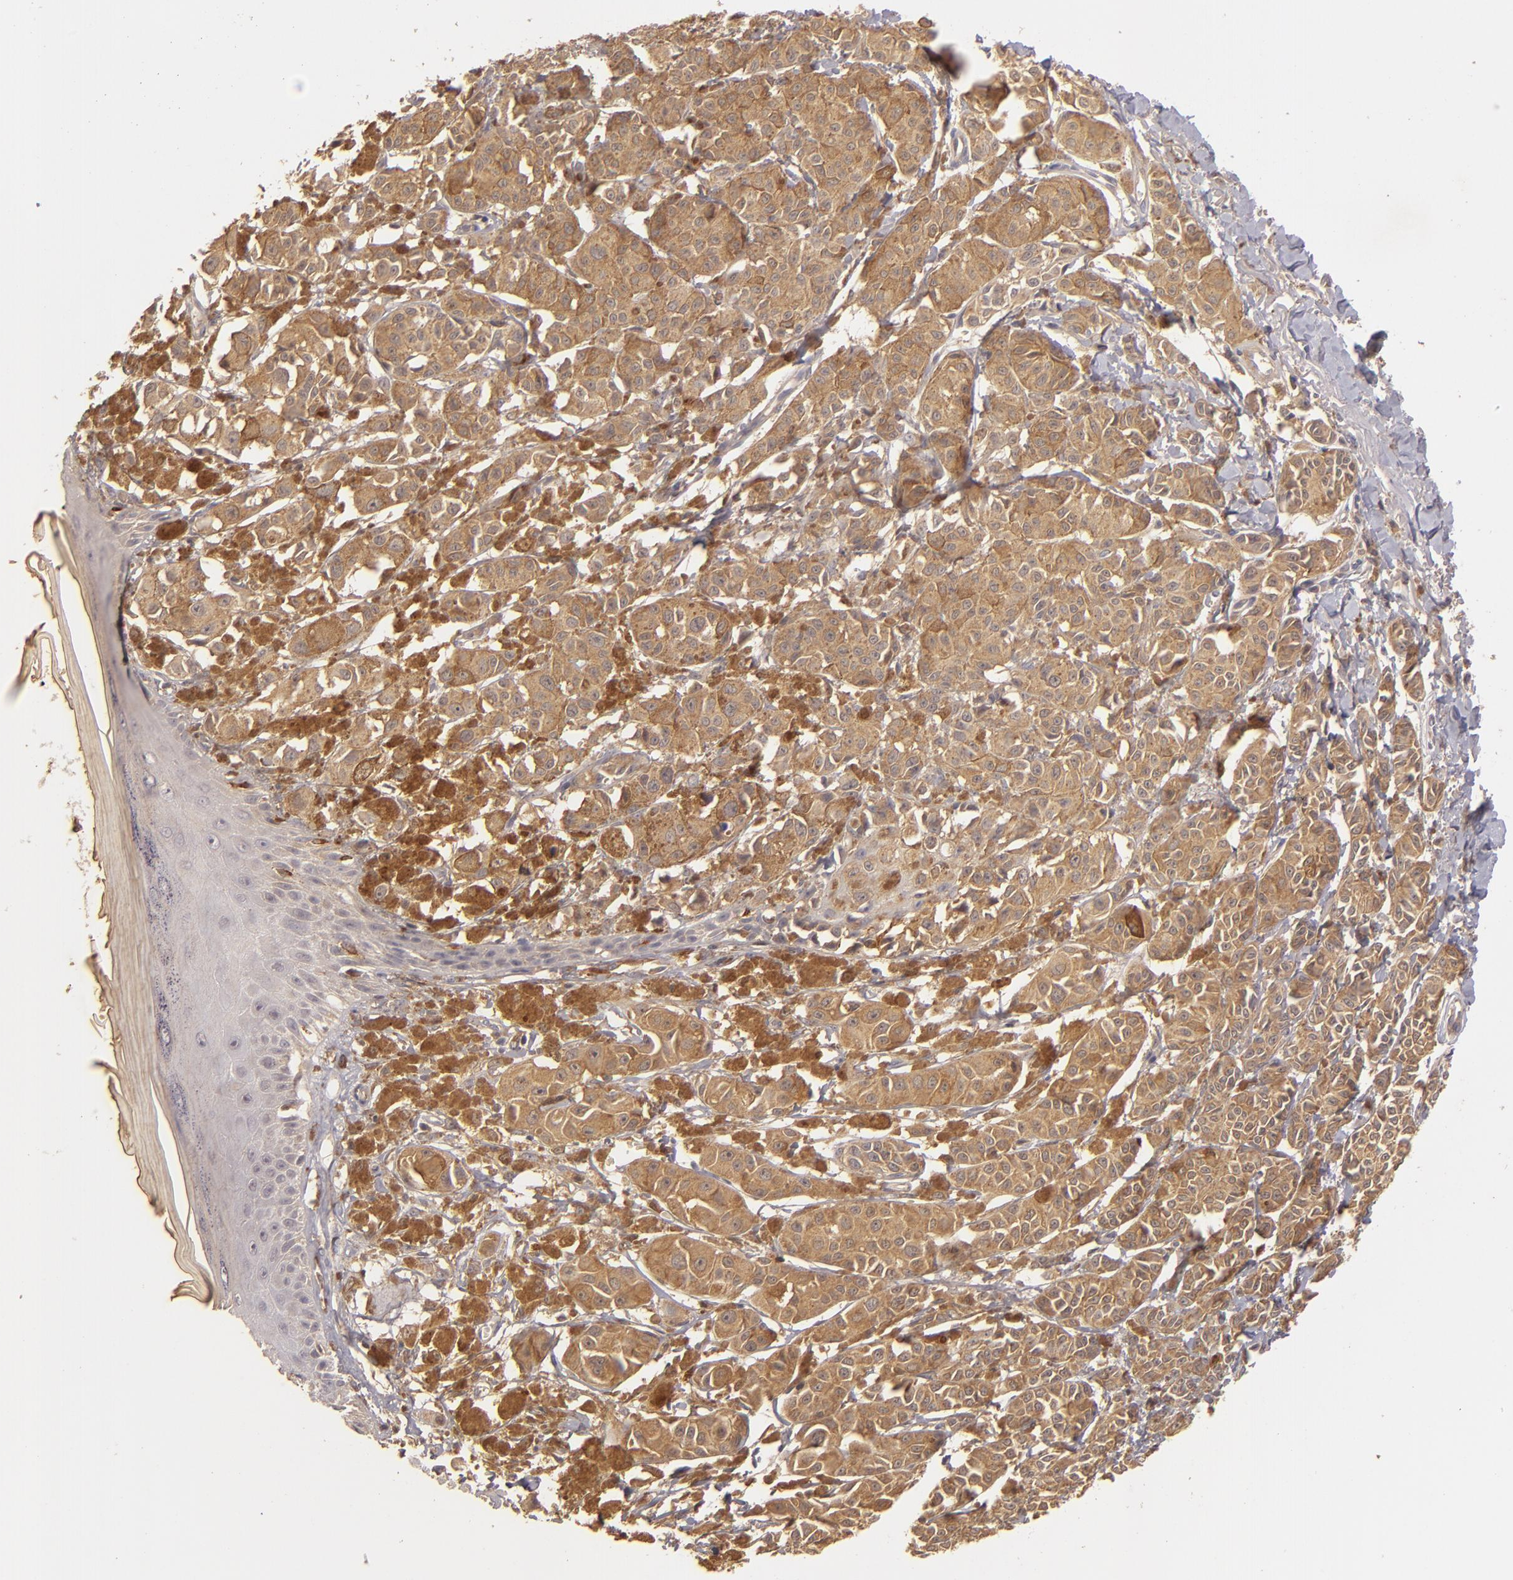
{"staining": {"intensity": "strong", "quantity": ">75%", "location": "cytoplasmic/membranous"}, "tissue": "melanoma", "cell_type": "Tumor cells", "image_type": "cancer", "snomed": [{"axis": "morphology", "description": "Malignant melanoma, NOS"}, {"axis": "topography", "description": "Skin"}], "caption": "IHC histopathology image of neoplastic tissue: melanoma stained using immunohistochemistry shows high levels of strong protein expression localized specifically in the cytoplasmic/membranous of tumor cells, appearing as a cytoplasmic/membranous brown color.", "gene": "PRKCD", "patient": {"sex": "male", "age": 76}}